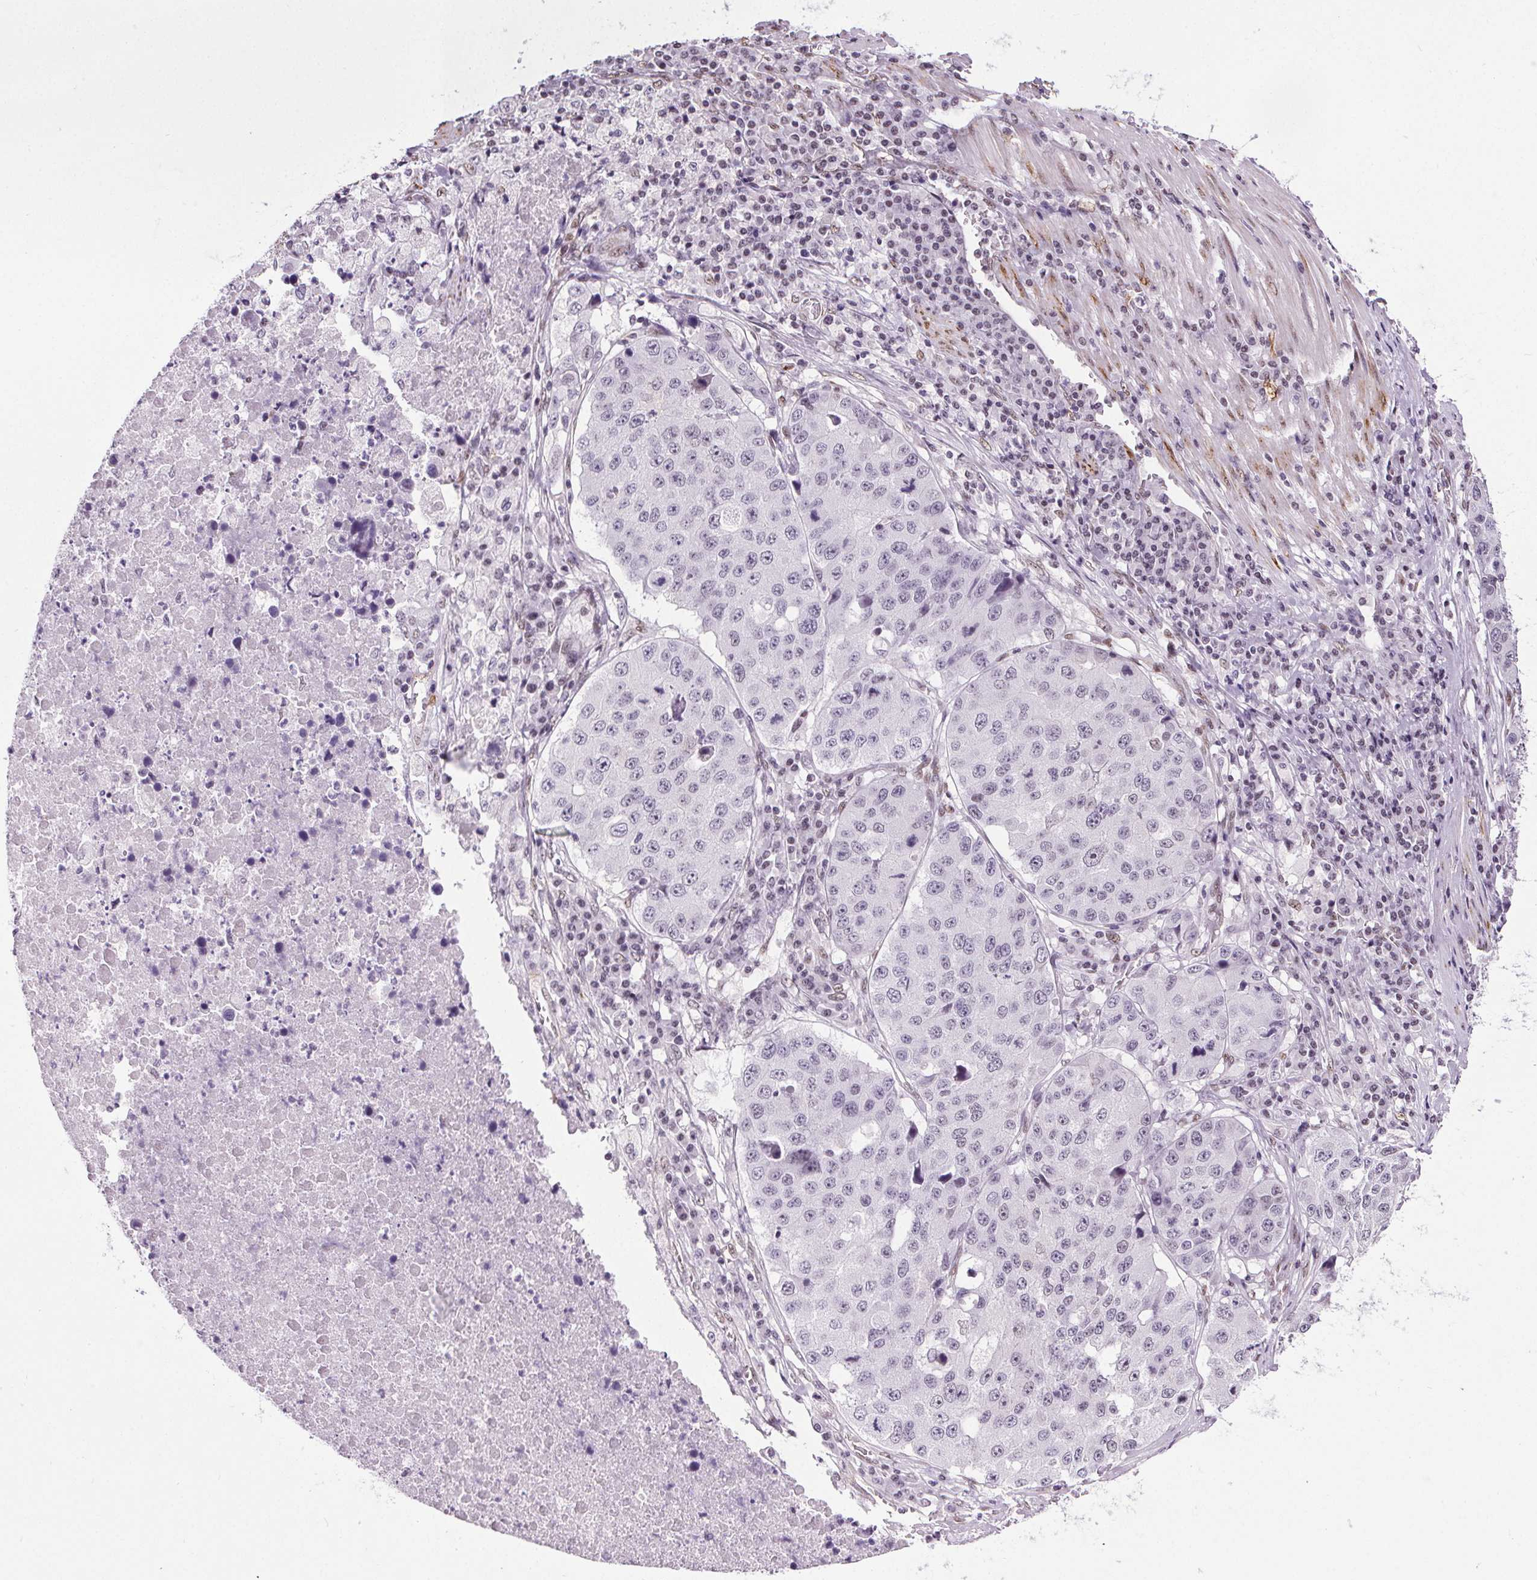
{"staining": {"intensity": "negative", "quantity": "none", "location": "none"}, "tissue": "stomach cancer", "cell_type": "Tumor cells", "image_type": "cancer", "snomed": [{"axis": "morphology", "description": "Adenocarcinoma, NOS"}, {"axis": "topography", "description": "Stomach"}], "caption": "Stomach cancer (adenocarcinoma) stained for a protein using immunohistochemistry displays no positivity tumor cells.", "gene": "GP6", "patient": {"sex": "male", "age": 71}}